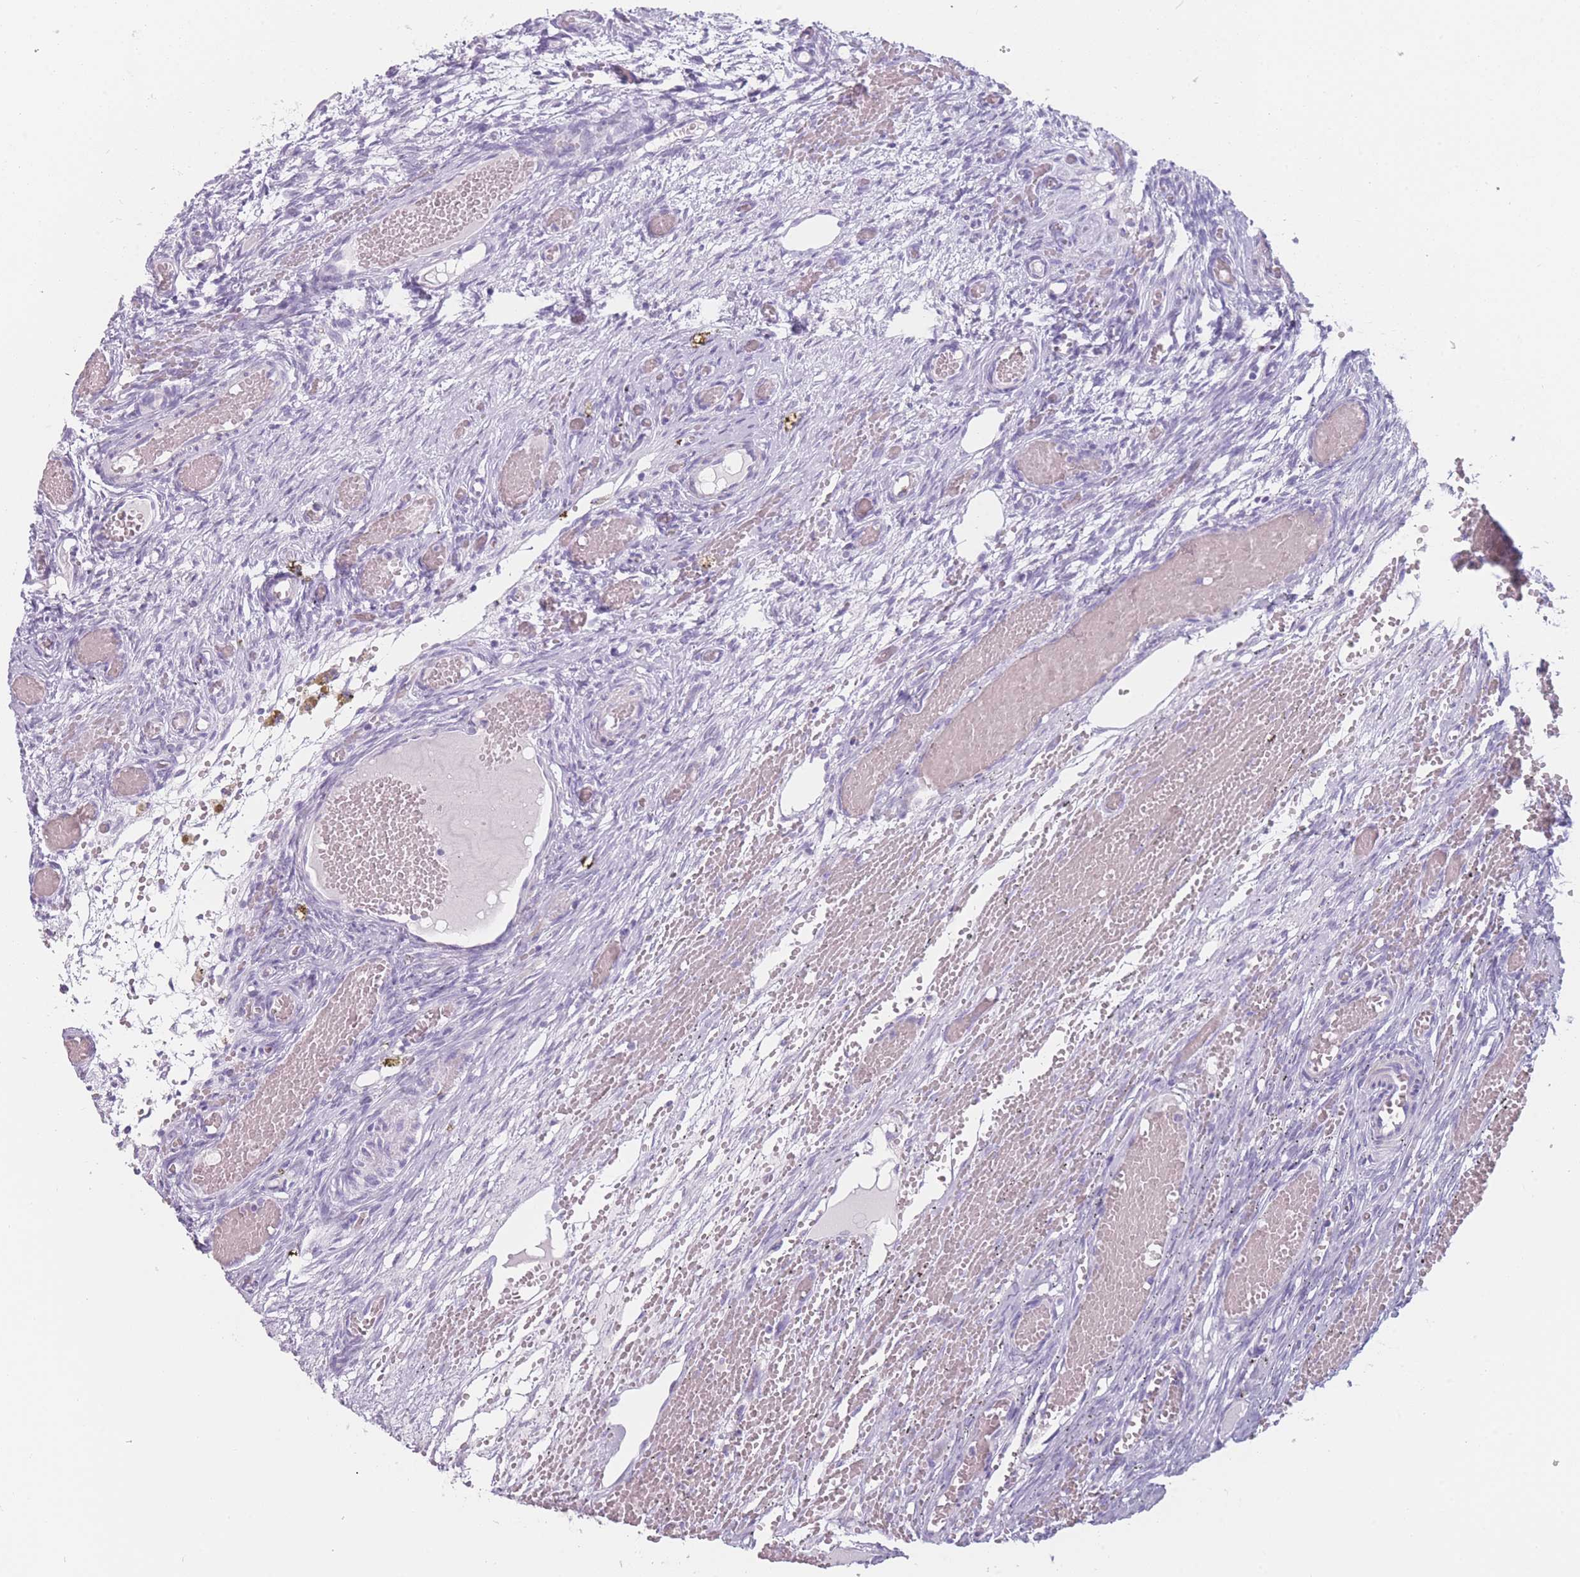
{"staining": {"intensity": "negative", "quantity": "none", "location": "none"}, "tissue": "ovary", "cell_type": "Follicle cells", "image_type": "normal", "snomed": [{"axis": "morphology", "description": "Adenocarcinoma, NOS"}, {"axis": "topography", "description": "Endometrium"}], "caption": "DAB immunohistochemical staining of unremarkable human ovary demonstrates no significant staining in follicle cells. The staining is performed using DAB brown chromogen with nuclei counter-stained in using hematoxylin.", "gene": "PPFIA3", "patient": {"sex": "female", "age": 32}}